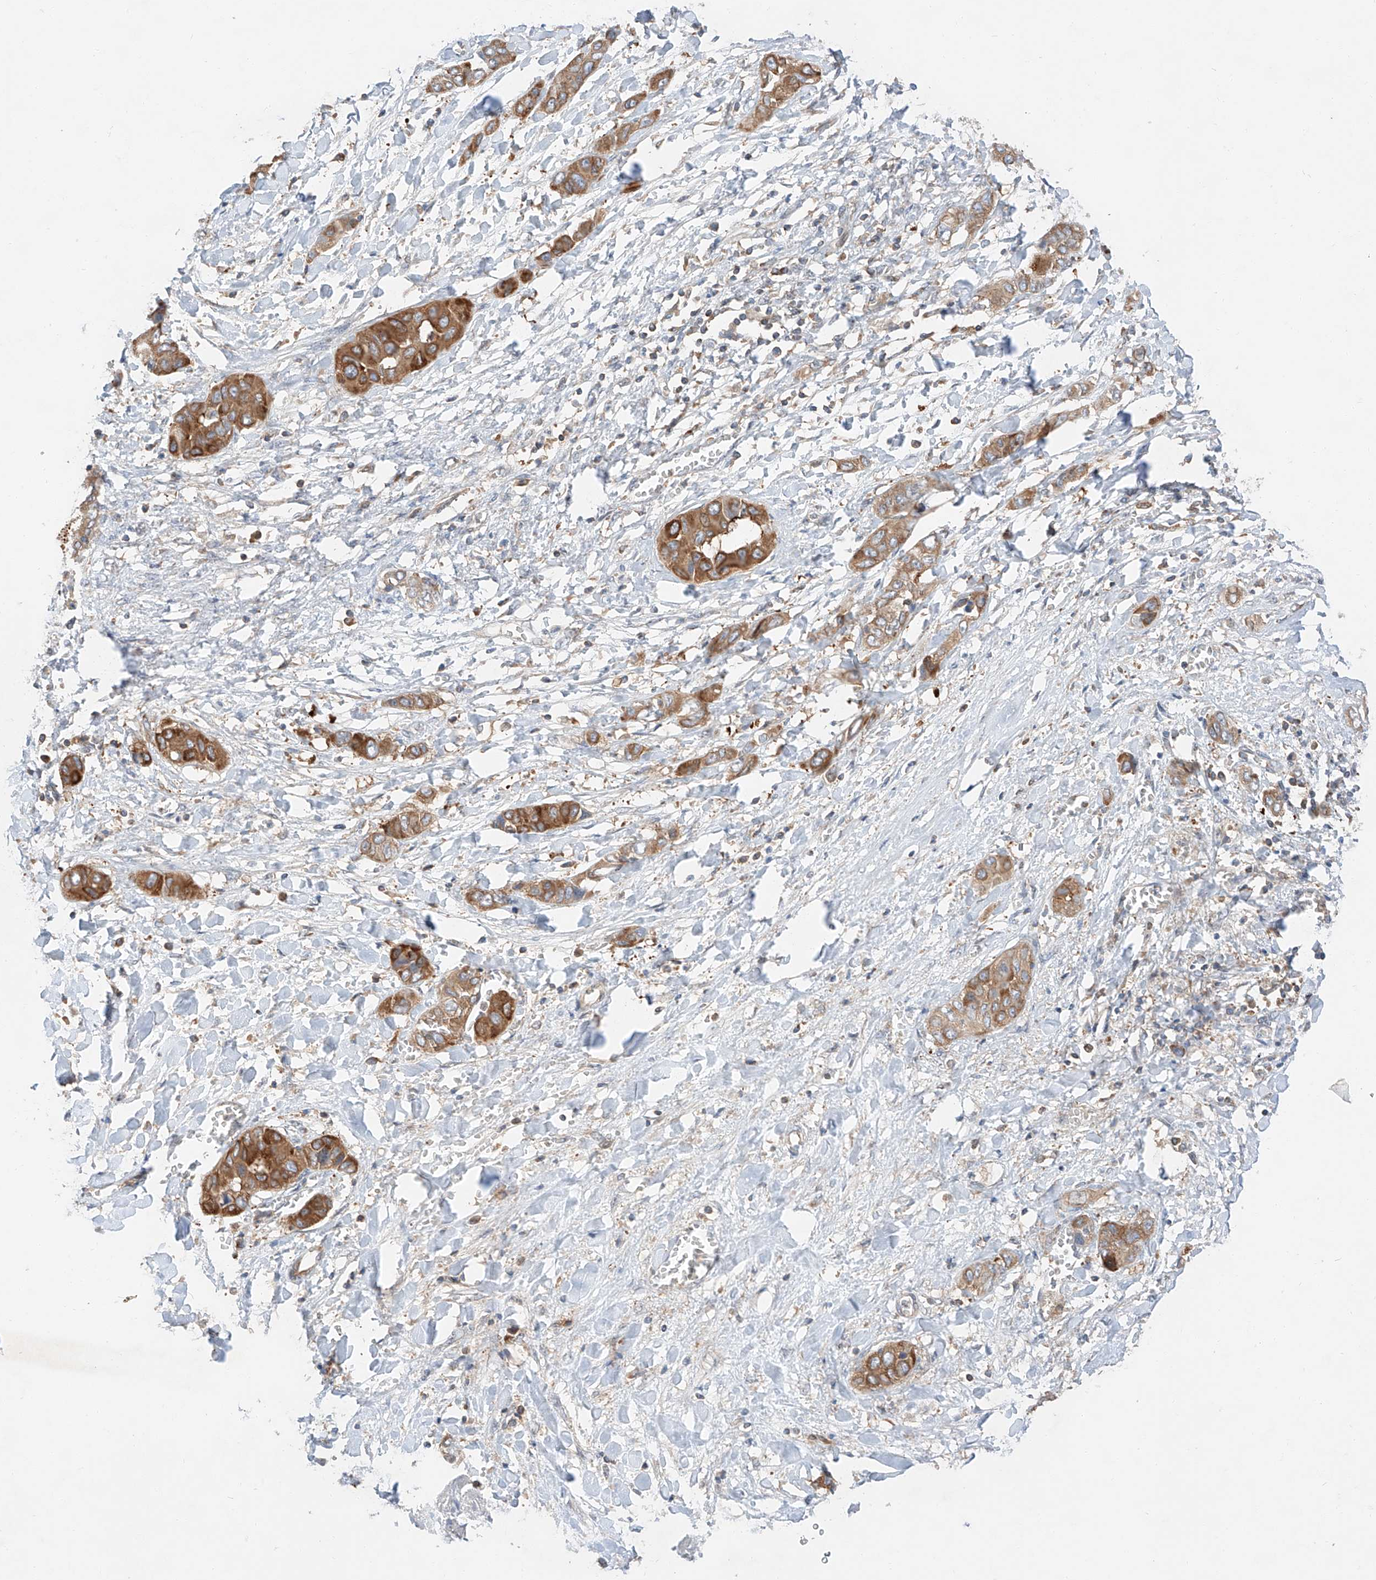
{"staining": {"intensity": "strong", "quantity": ">75%", "location": "cytoplasmic/membranous"}, "tissue": "liver cancer", "cell_type": "Tumor cells", "image_type": "cancer", "snomed": [{"axis": "morphology", "description": "Cholangiocarcinoma"}, {"axis": "topography", "description": "Liver"}], "caption": "IHC staining of liver cancer (cholangiocarcinoma), which demonstrates high levels of strong cytoplasmic/membranous staining in approximately >75% of tumor cells indicating strong cytoplasmic/membranous protein staining. The staining was performed using DAB (brown) for protein detection and nuclei were counterstained in hematoxylin (blue).", "gene": "RUSC1", "patient": {"sex": "female", "age": 52}}